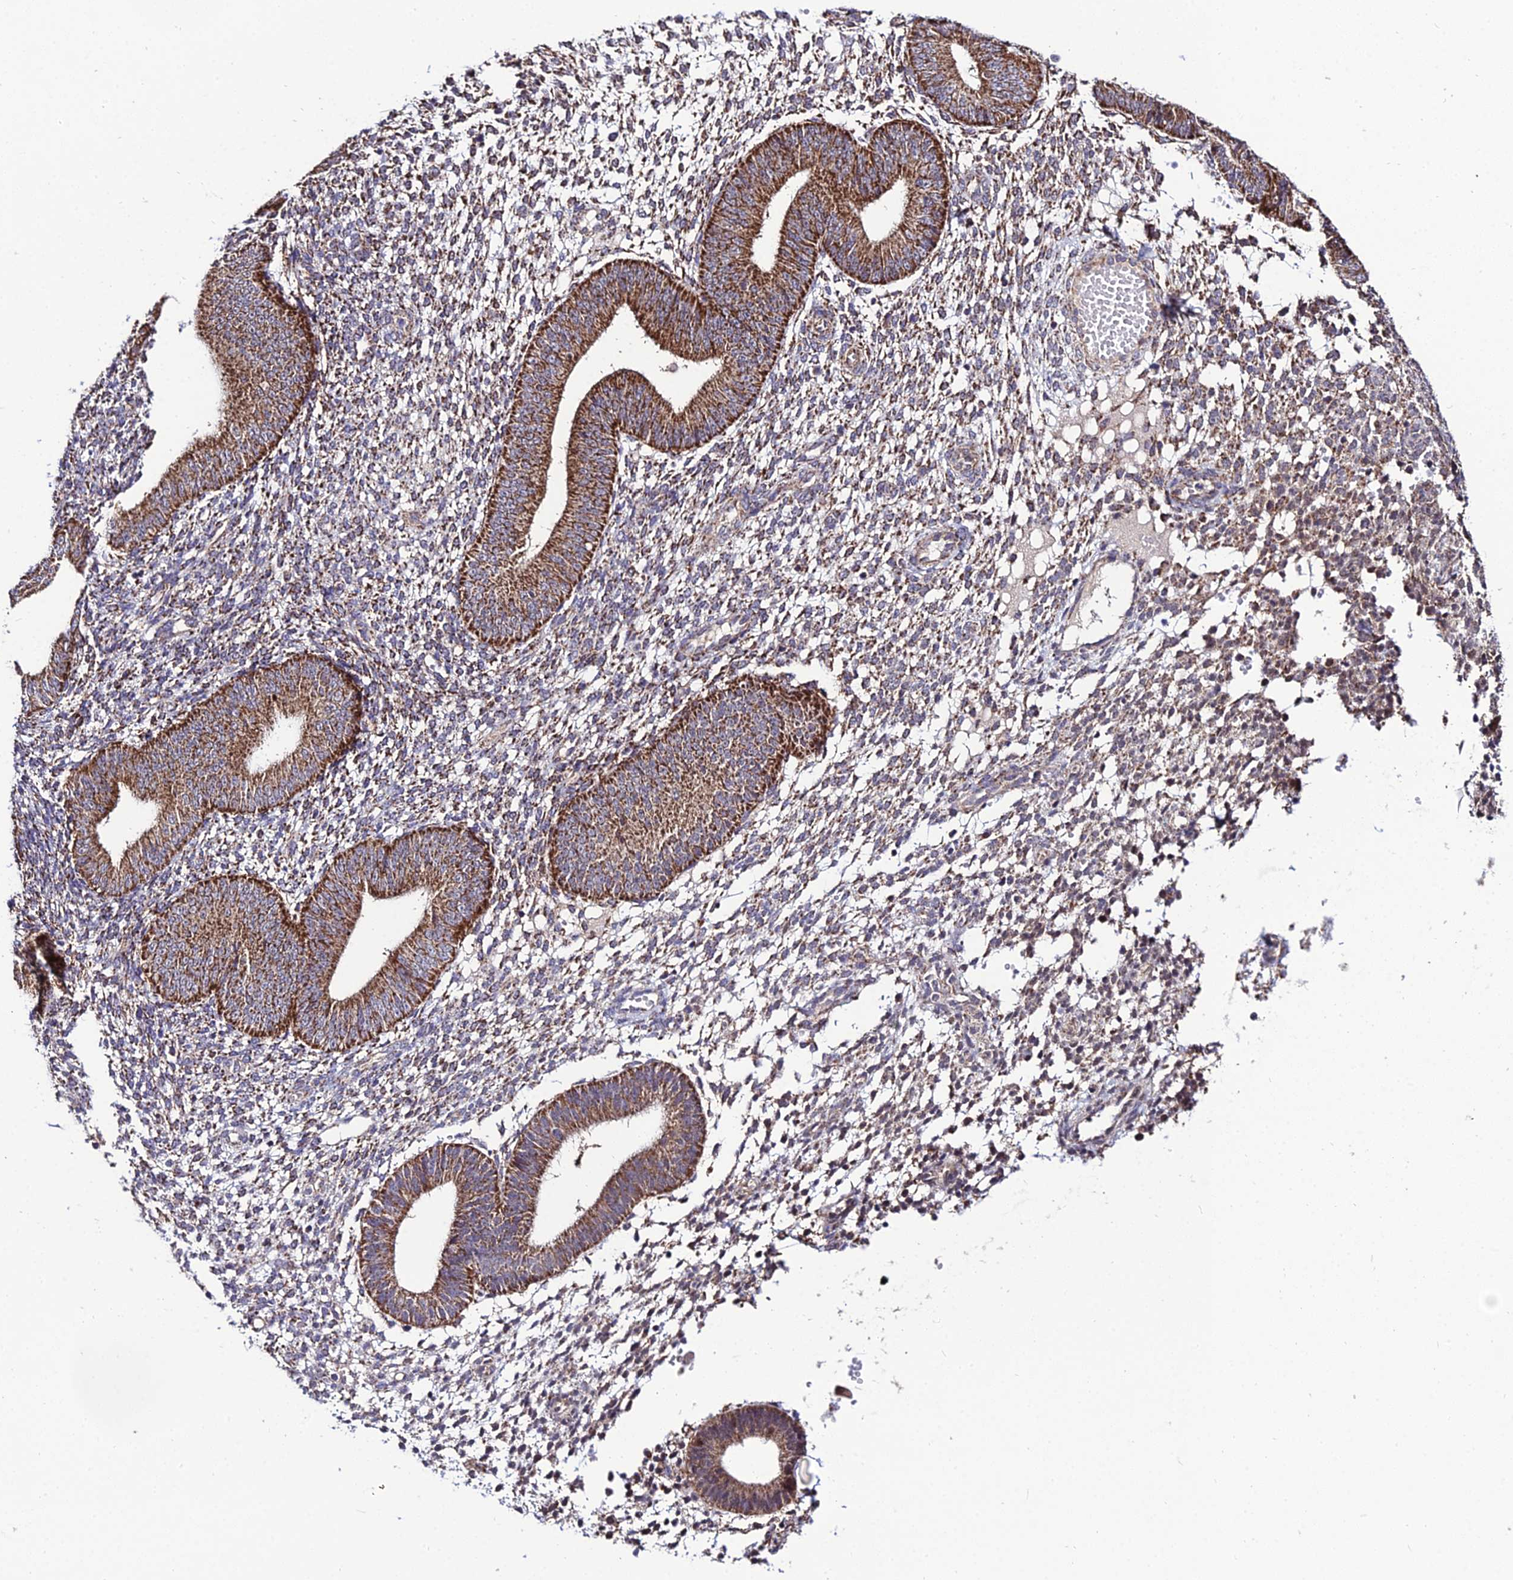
{"staining": {"intensity": "moderate", "quantity": ">75%", "location": "cytoplasmic/membranous"}, "tissue": "endometrium", "cell_type": "Cells in endometrial stroma", "image_type": "normal", "snomed": [{"axis": "morphology", "description": "Normal tissue, NOS"}, {"axis": "topography", "description": "Endometrium"}], "caption": "Moderate cytoplasmic/membranous expression is present in about >75% of cells in endometrial stroma in normal endometrium. (DAB IHC, brown staining for protein, blue staining for nuclei).", "gene": "PSMD2", "patient": {"sex": "female", "age": 49}}